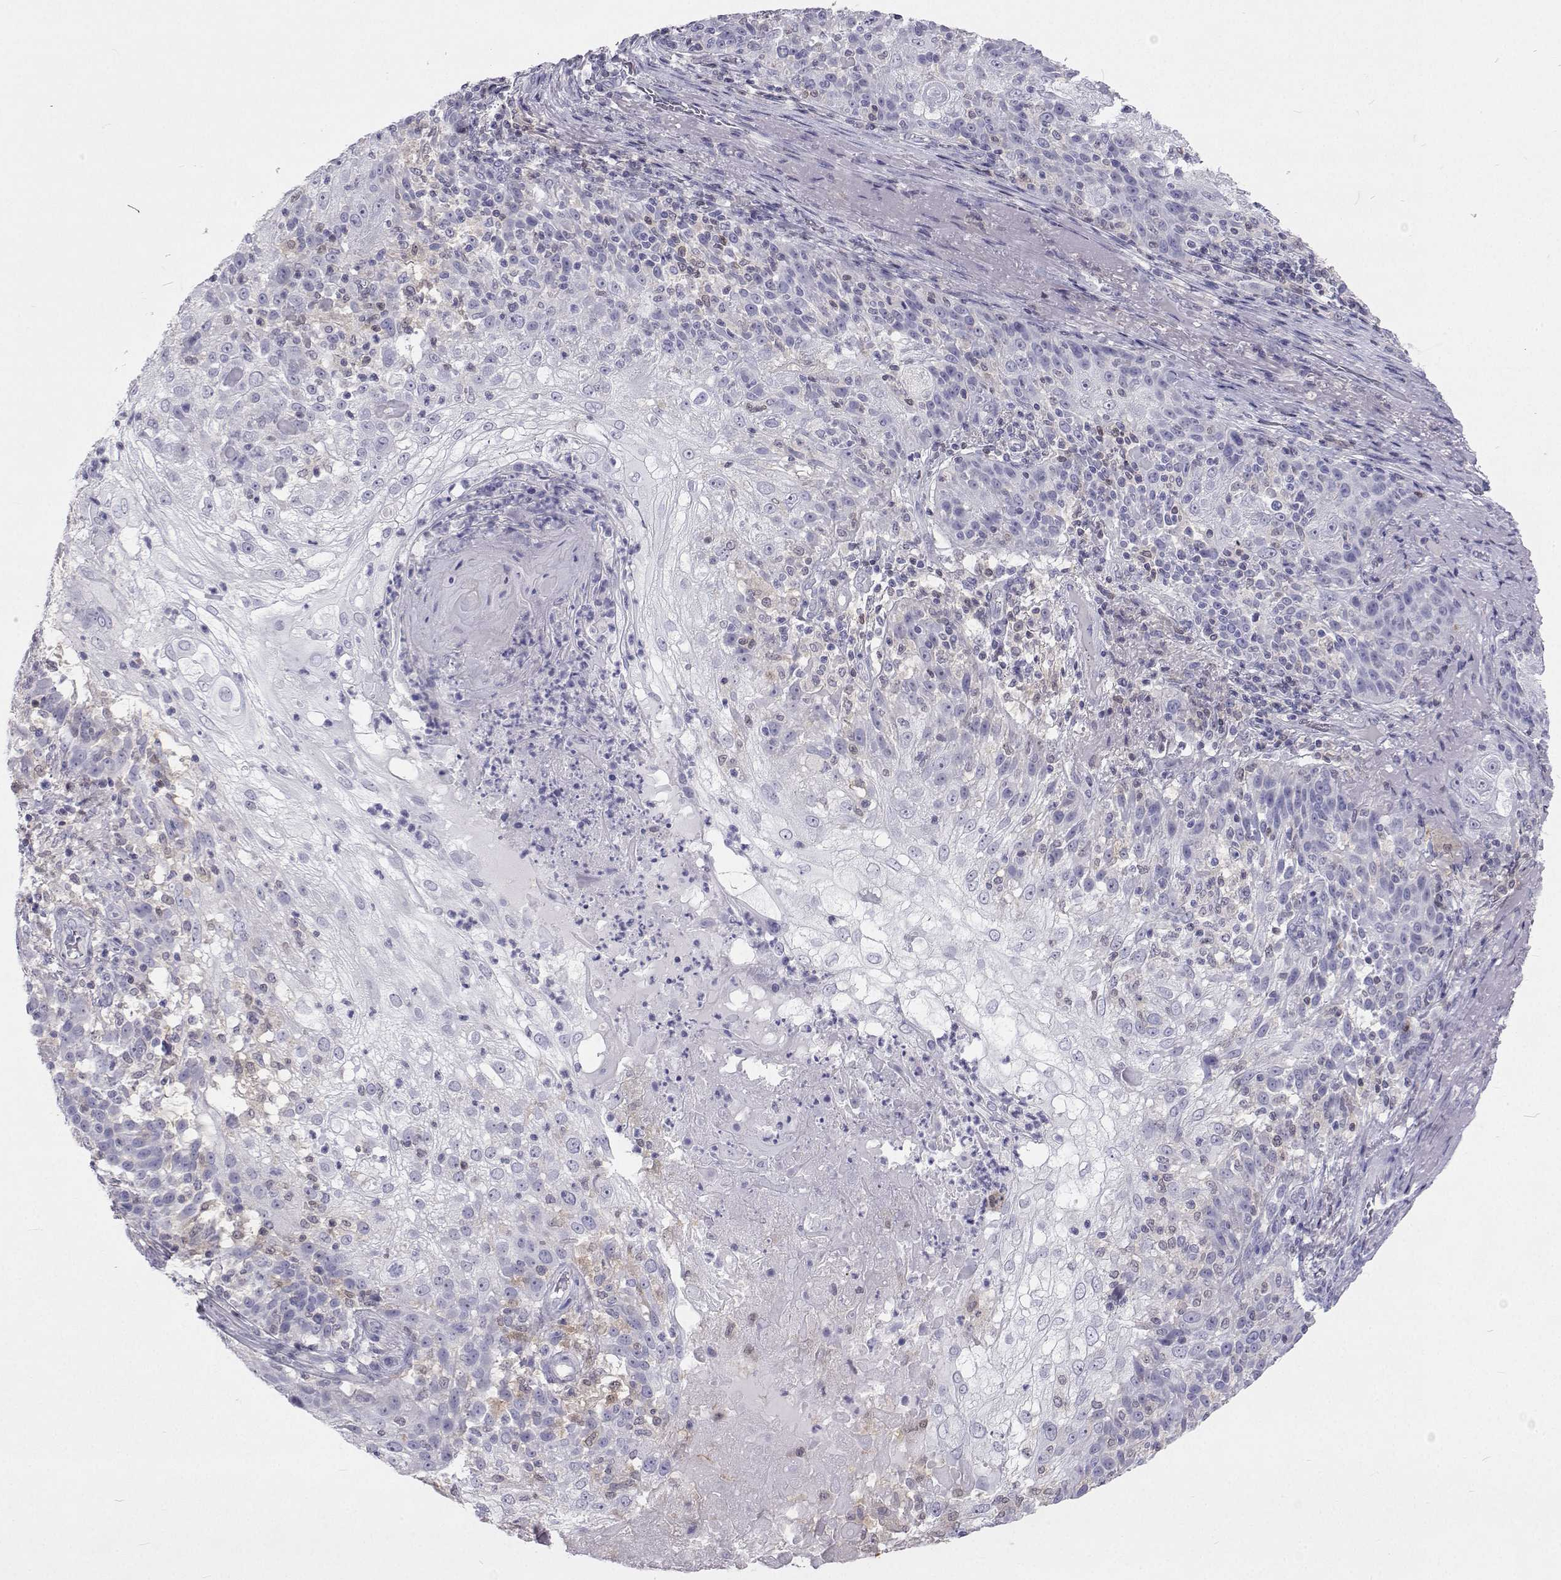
{"staining": {"intensity": "negative", "quantity": "none", "location": "none"}, "tissue": "skin cancer", "cell_type": "Tumor cells", "image_type": "cancer", "snomed": [{"axis": "morphology", "description": "Normal tissue, NOS"}, {"axis": "morphology", "description": "Squamous cell carcinoma, NOS"}, {"axis": "topography", "description": "Skin"}], "caption": "Immunohistochemical staining of skin cancer exhibits no significant positivity in tumor cells.", "gene": "GALM", "patient": {"sex": "female", "age": 83}}